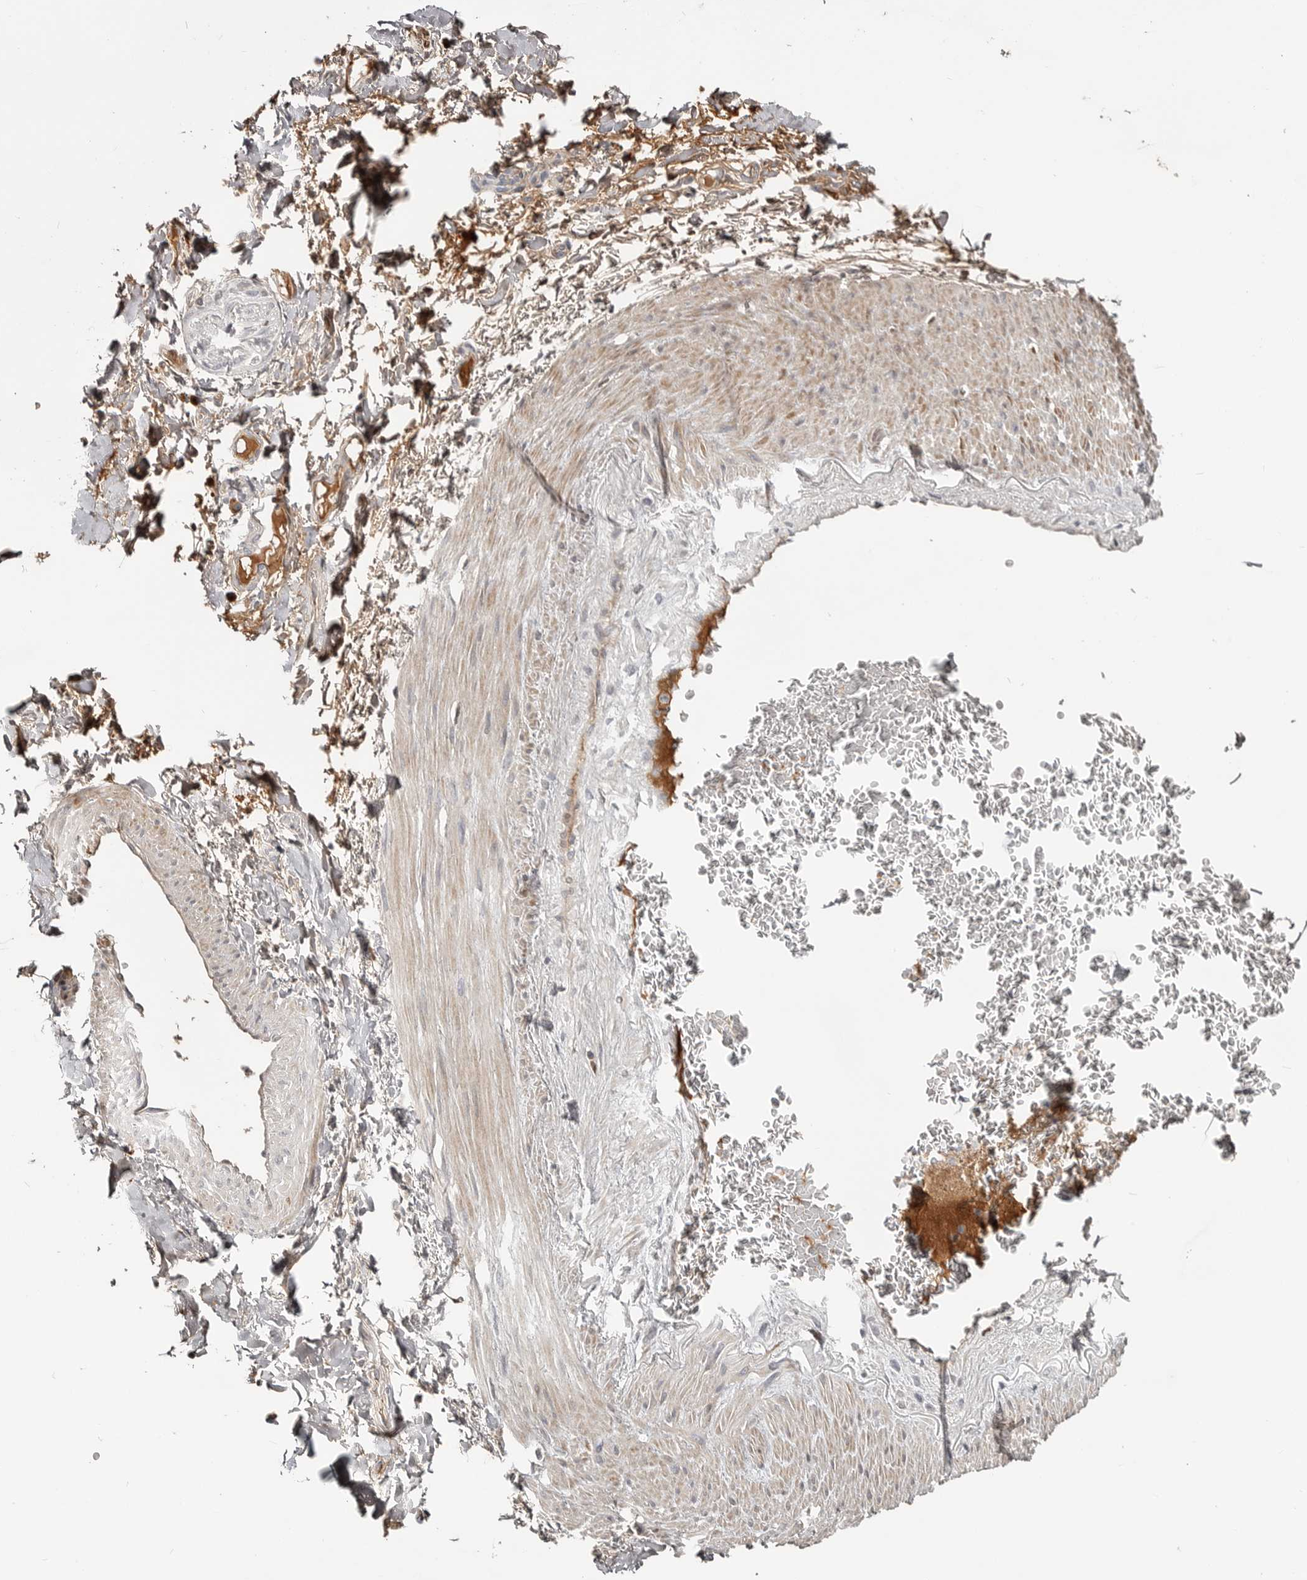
{"staining": {"intensity": "moderate", "quantity": ">75%", "location": "cytoplasmic/membranous,nuclear"}, "tissue": "adipose tissue", "cell_type": "Adipocytes", "image_type": "normal", "snomed": [{"axis": "morphology", "description": "Normal tissue, NOS"}, {"axis": "morphology", "description": "Adenocarcinoma, NOS"}, {"axis": "topography", "description": "Esophagus"}], "caption": "Normal adipose tissue exhibits moderate cytoplasmic/membranous,nuclear positivity in approximately >75% of adipocytes, visualized by immunohistochemistry. Using DAB (3,3'-diaminobenzidine) (brown) and hematoxylin (blue) stains, captured at high magnification using brightfield microscopy.", "gene": "ZNF277", "patient": {"sex": "male", "age": 62}}